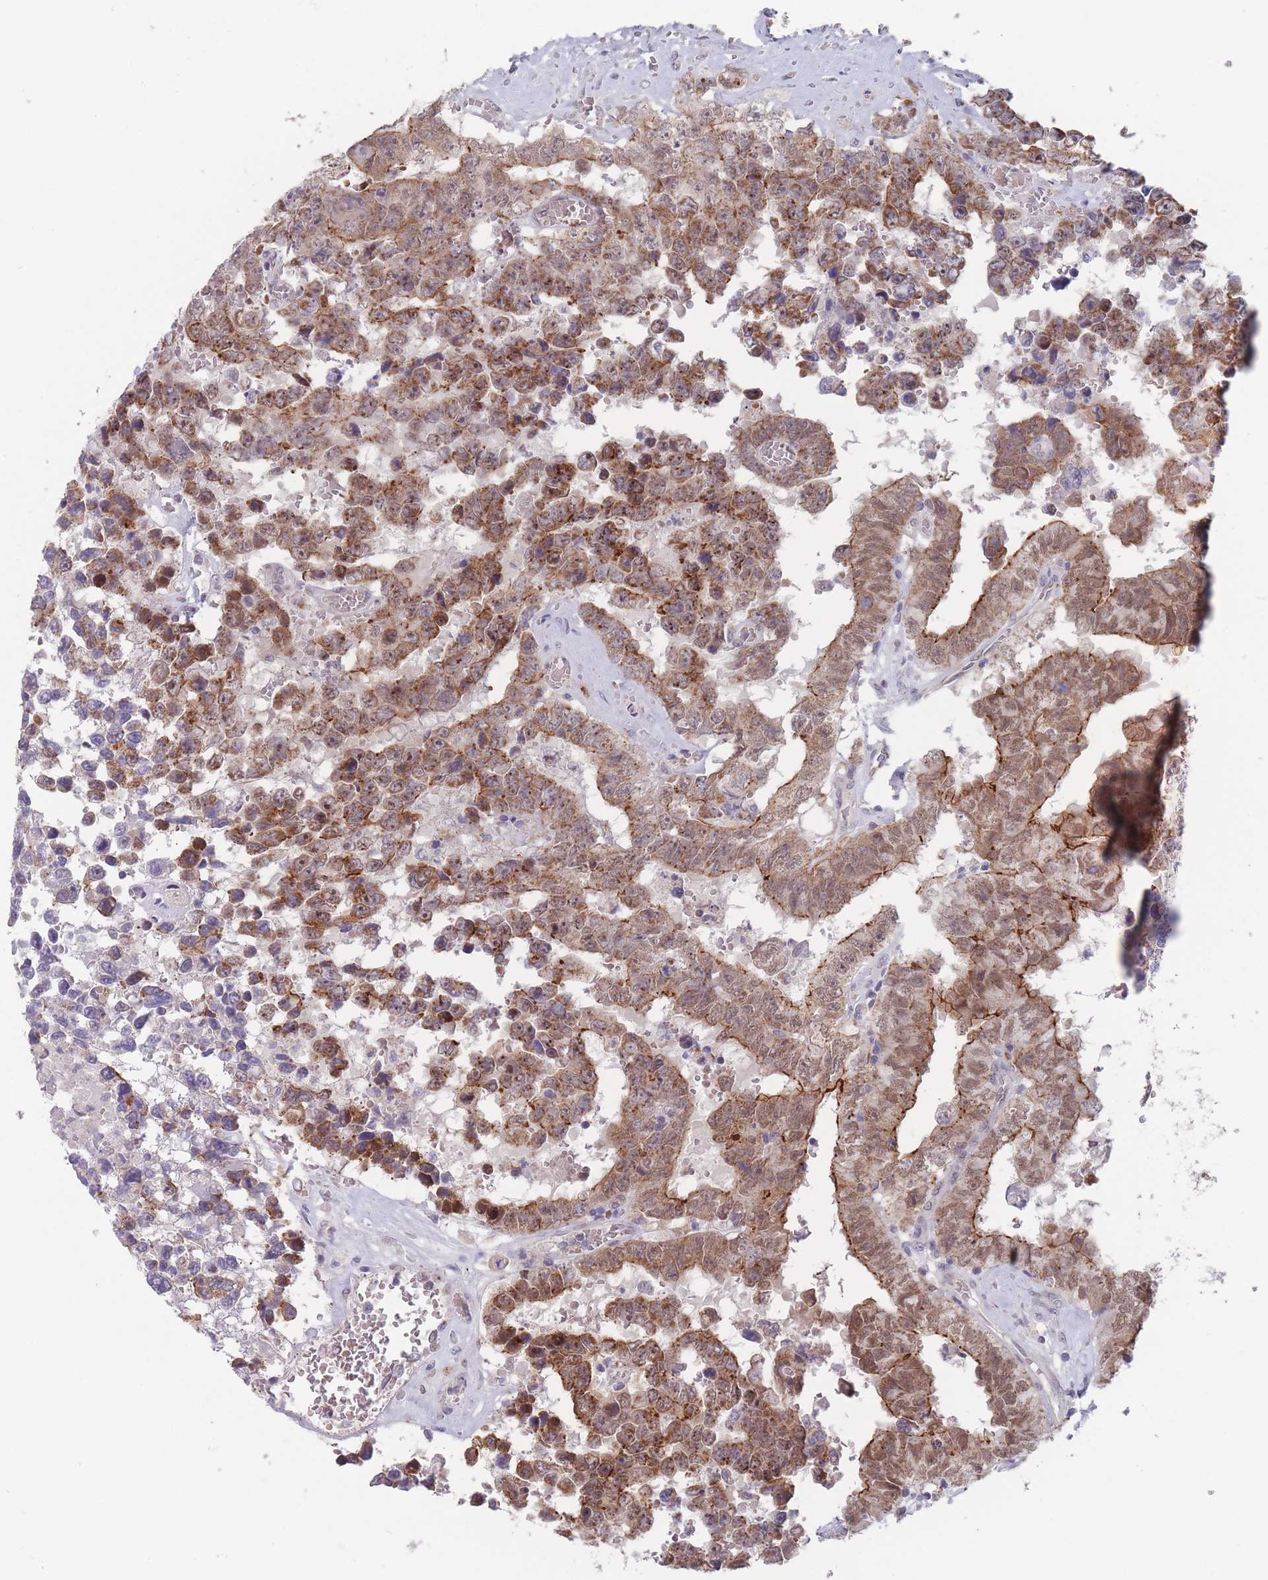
{"staining": {"intensity": "moderate", "quantity": ">75%", "location": "cytoplasmic/membranous,nuclear"}, "tissue": "testis cancer", "cell_type": "Tumor cells", "image_type": "cancer", "snomed": [{"axis": "morphology", "description": "Normal tissue, NOS"}, {"axis": "morphology", "description": "Carcinoma, Embryonal, NOS"}, {"axis": "topography", "description": "Testis"}, {"axis": "topography", "description": "Epididymis"}], "caption": "Brown immunohistochemical staining in human testis cancer displays moderate cytoplasmic/membranous and nuclear expression in approximately >75% of tumor cells.", "gene": "PEX7", "patient": {"sex": "male", "age": 25}}